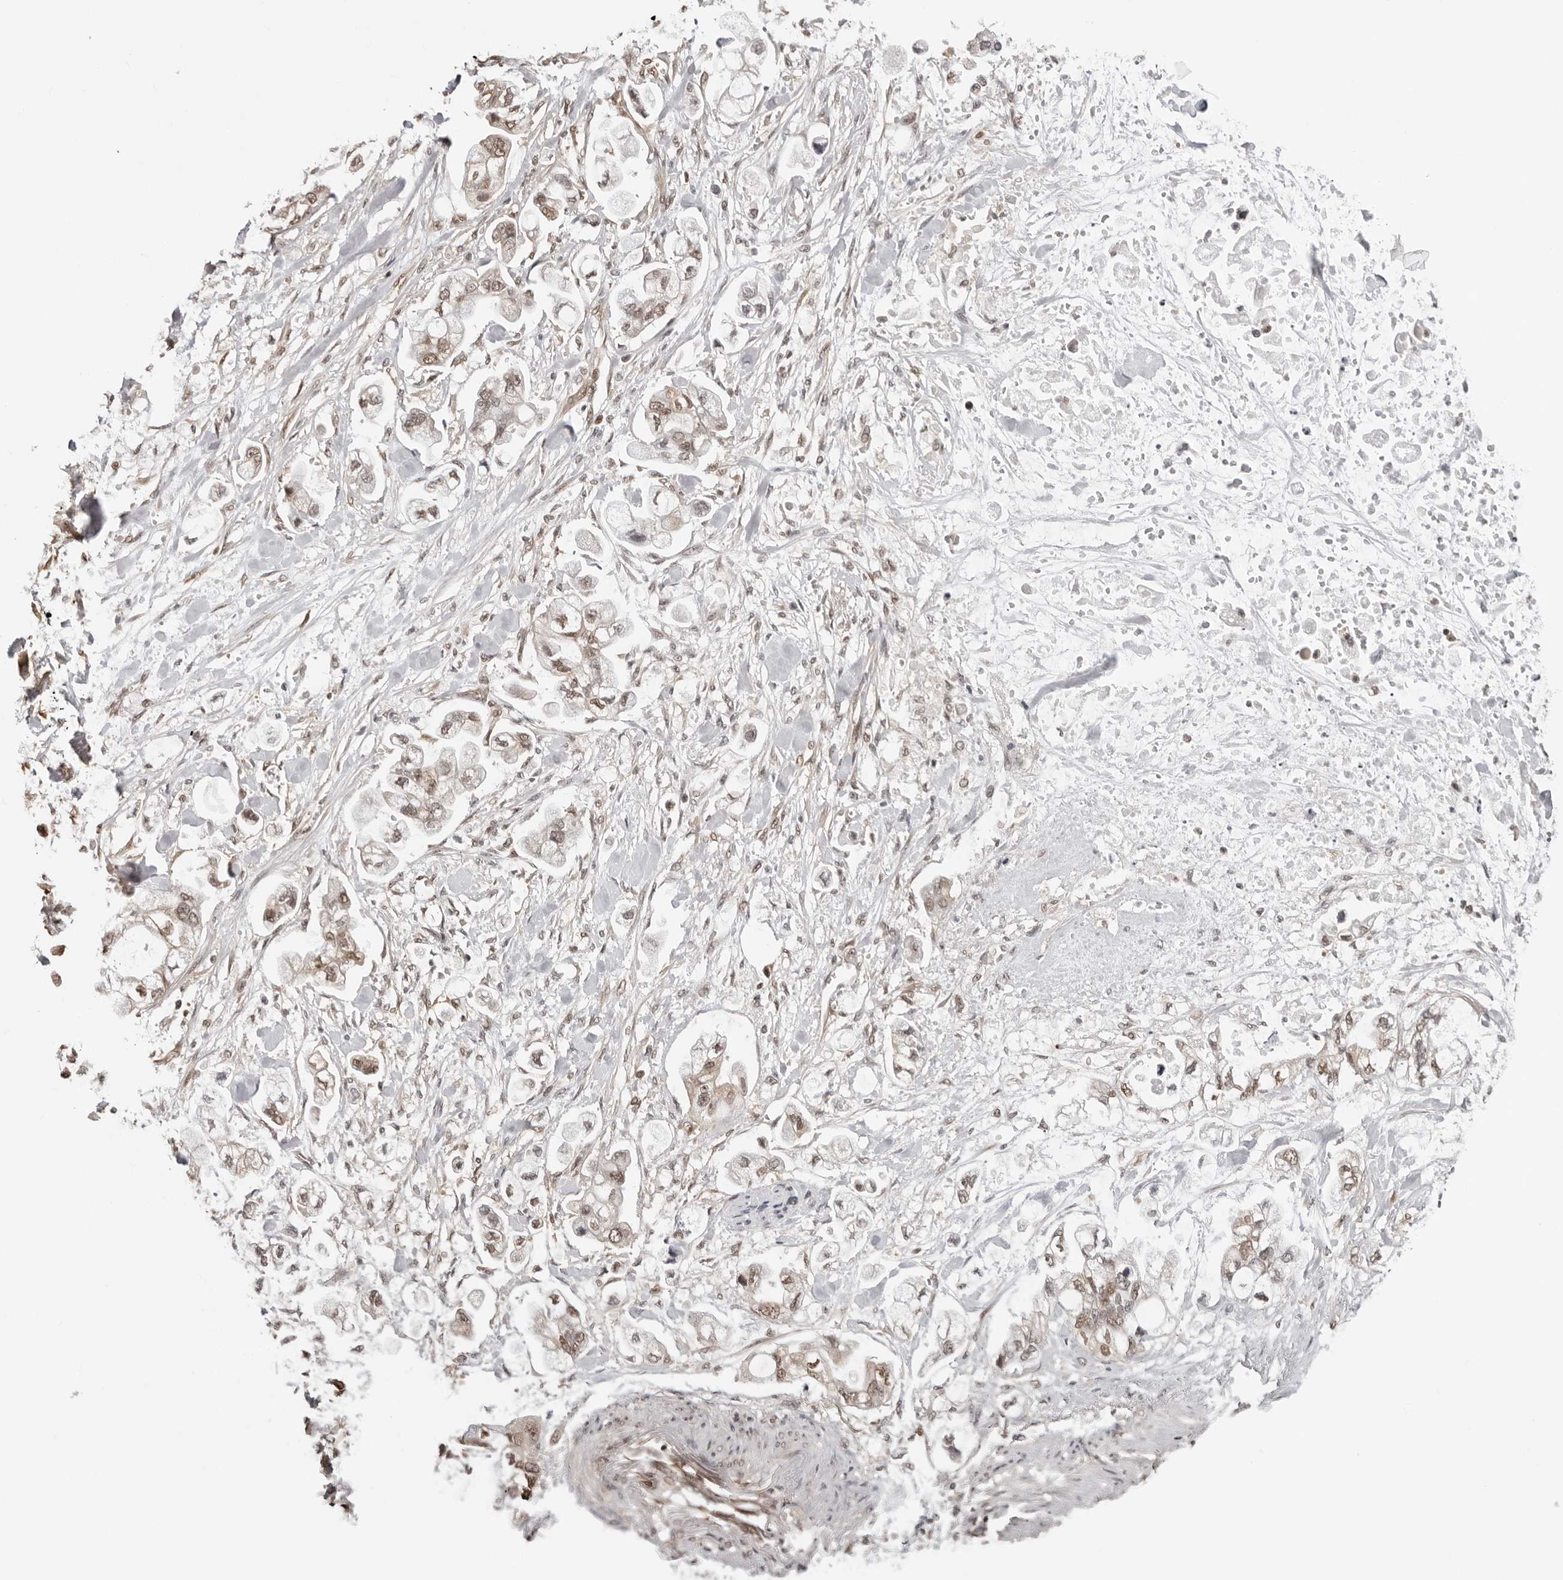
{"staining": {"intensity": "weak", "quantity": ">75%", "location": "nuclear"}, "tissue": "stomach cancer", "cell_type": "Tumor cells", "image_type": "cancer", "snomed": [{"axis": "morphology", "description": "Normal tissue, NOS"}, {"axis": "morphology", "description": "Adenocarcinoma, NOS"}, {"axis": "topography", "description": "Stomach"}], "caption": "This is a histology image of immunohistochemistry staining of stomach cancer, which shows weak positivity in the nuclear of tumor cells.", "gene": "SDE2", "patient": {"sex": "male", "age": 62}}